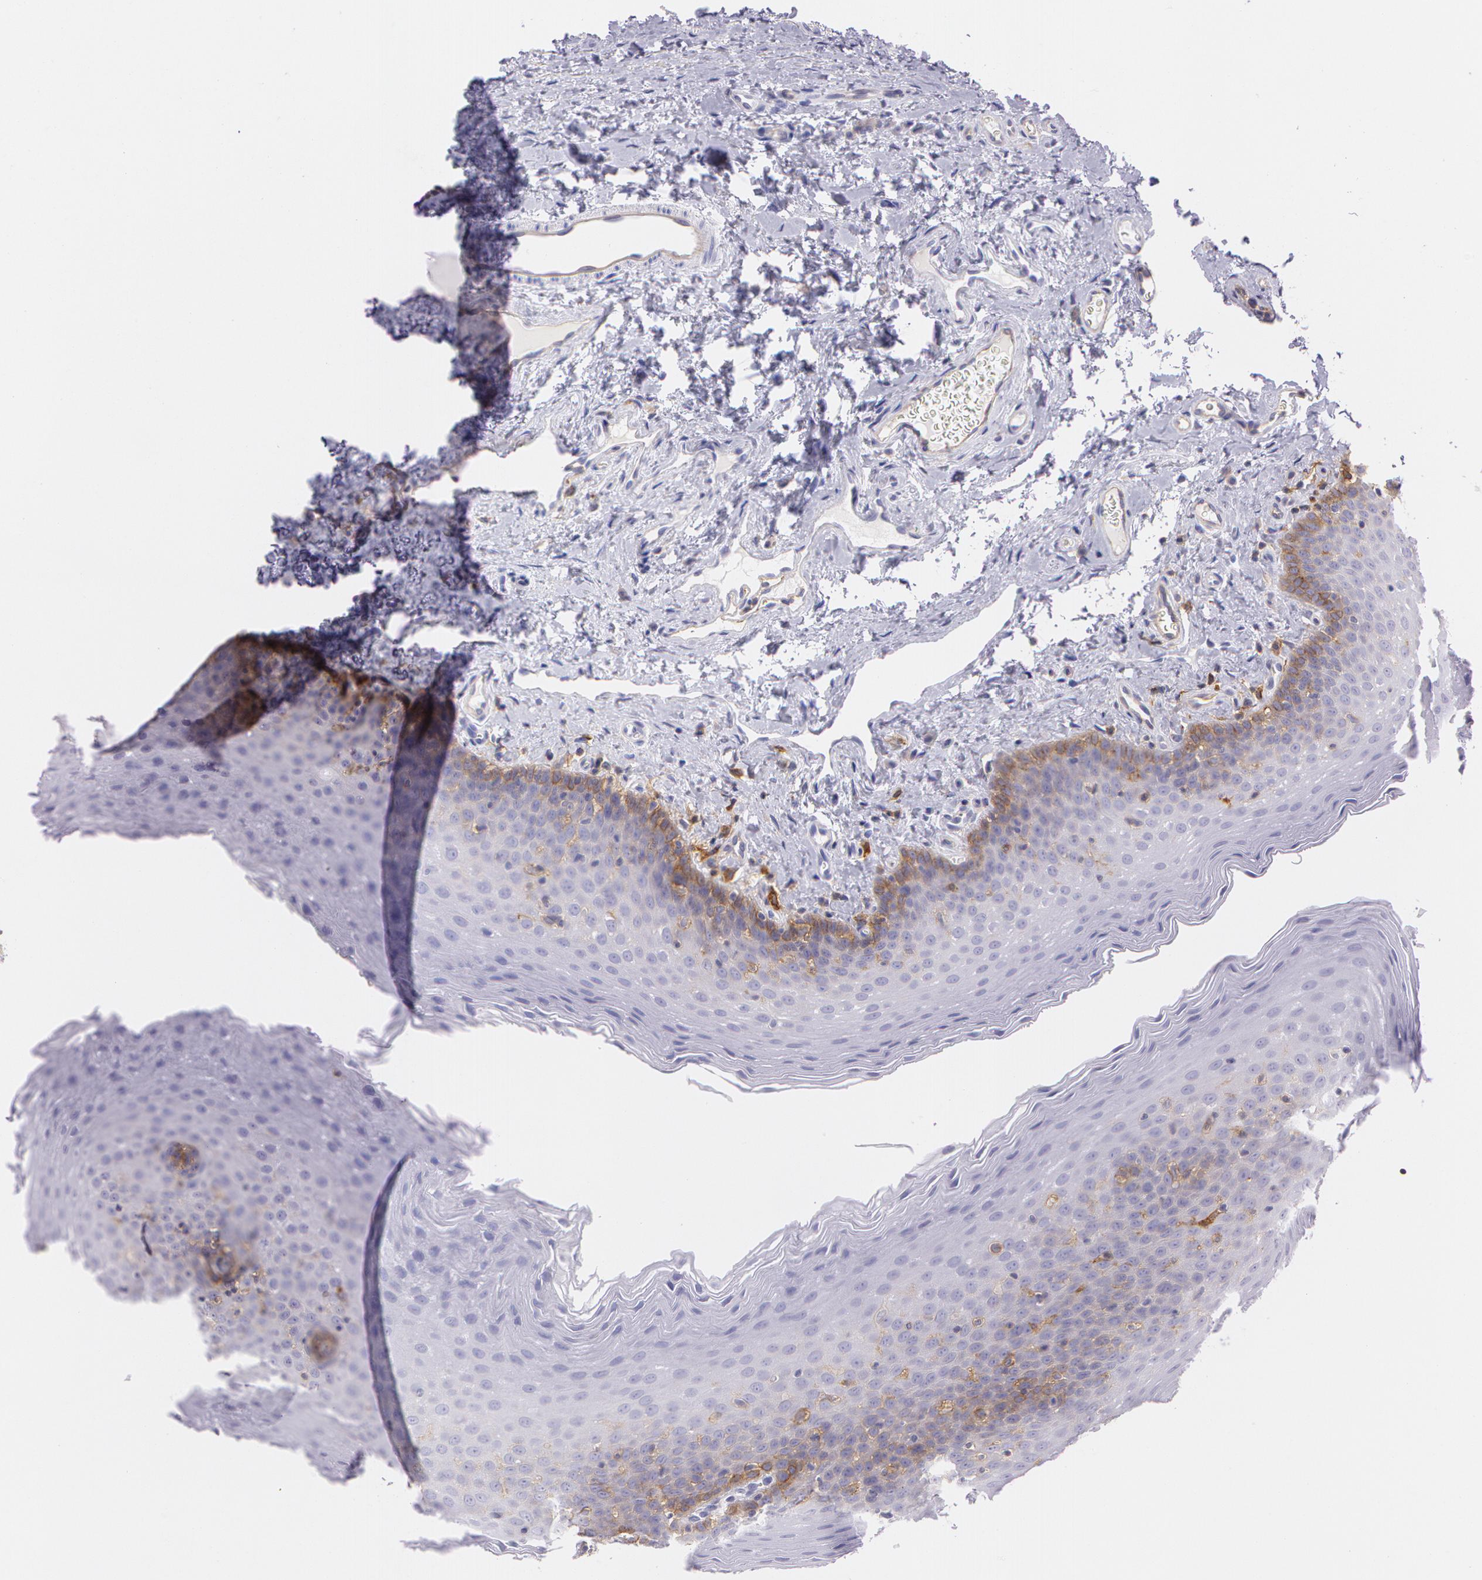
{"staining": {"intensity": "weak", "quantity": "<25%", "location": "cytoplasmic/membranous"}, "tissue": "oral mucosa", "cell_type": "Squamous epithelial cells", "image_type": "normal", "snomed": [{"axis": "morphology", "description": "Normal tissue, NOS"}, {"axis": "topography", "description": "Oral tissue"}], "caption": "IHC histopathology image of normal oral mucosa: human oral mucosa stained with DAB (3,3'-diaminobenzidine) exhibits no significant protein expression in squamous epithelial cells.", "gene": "LY75", "patient": {"sex": "male", "age": 20}}